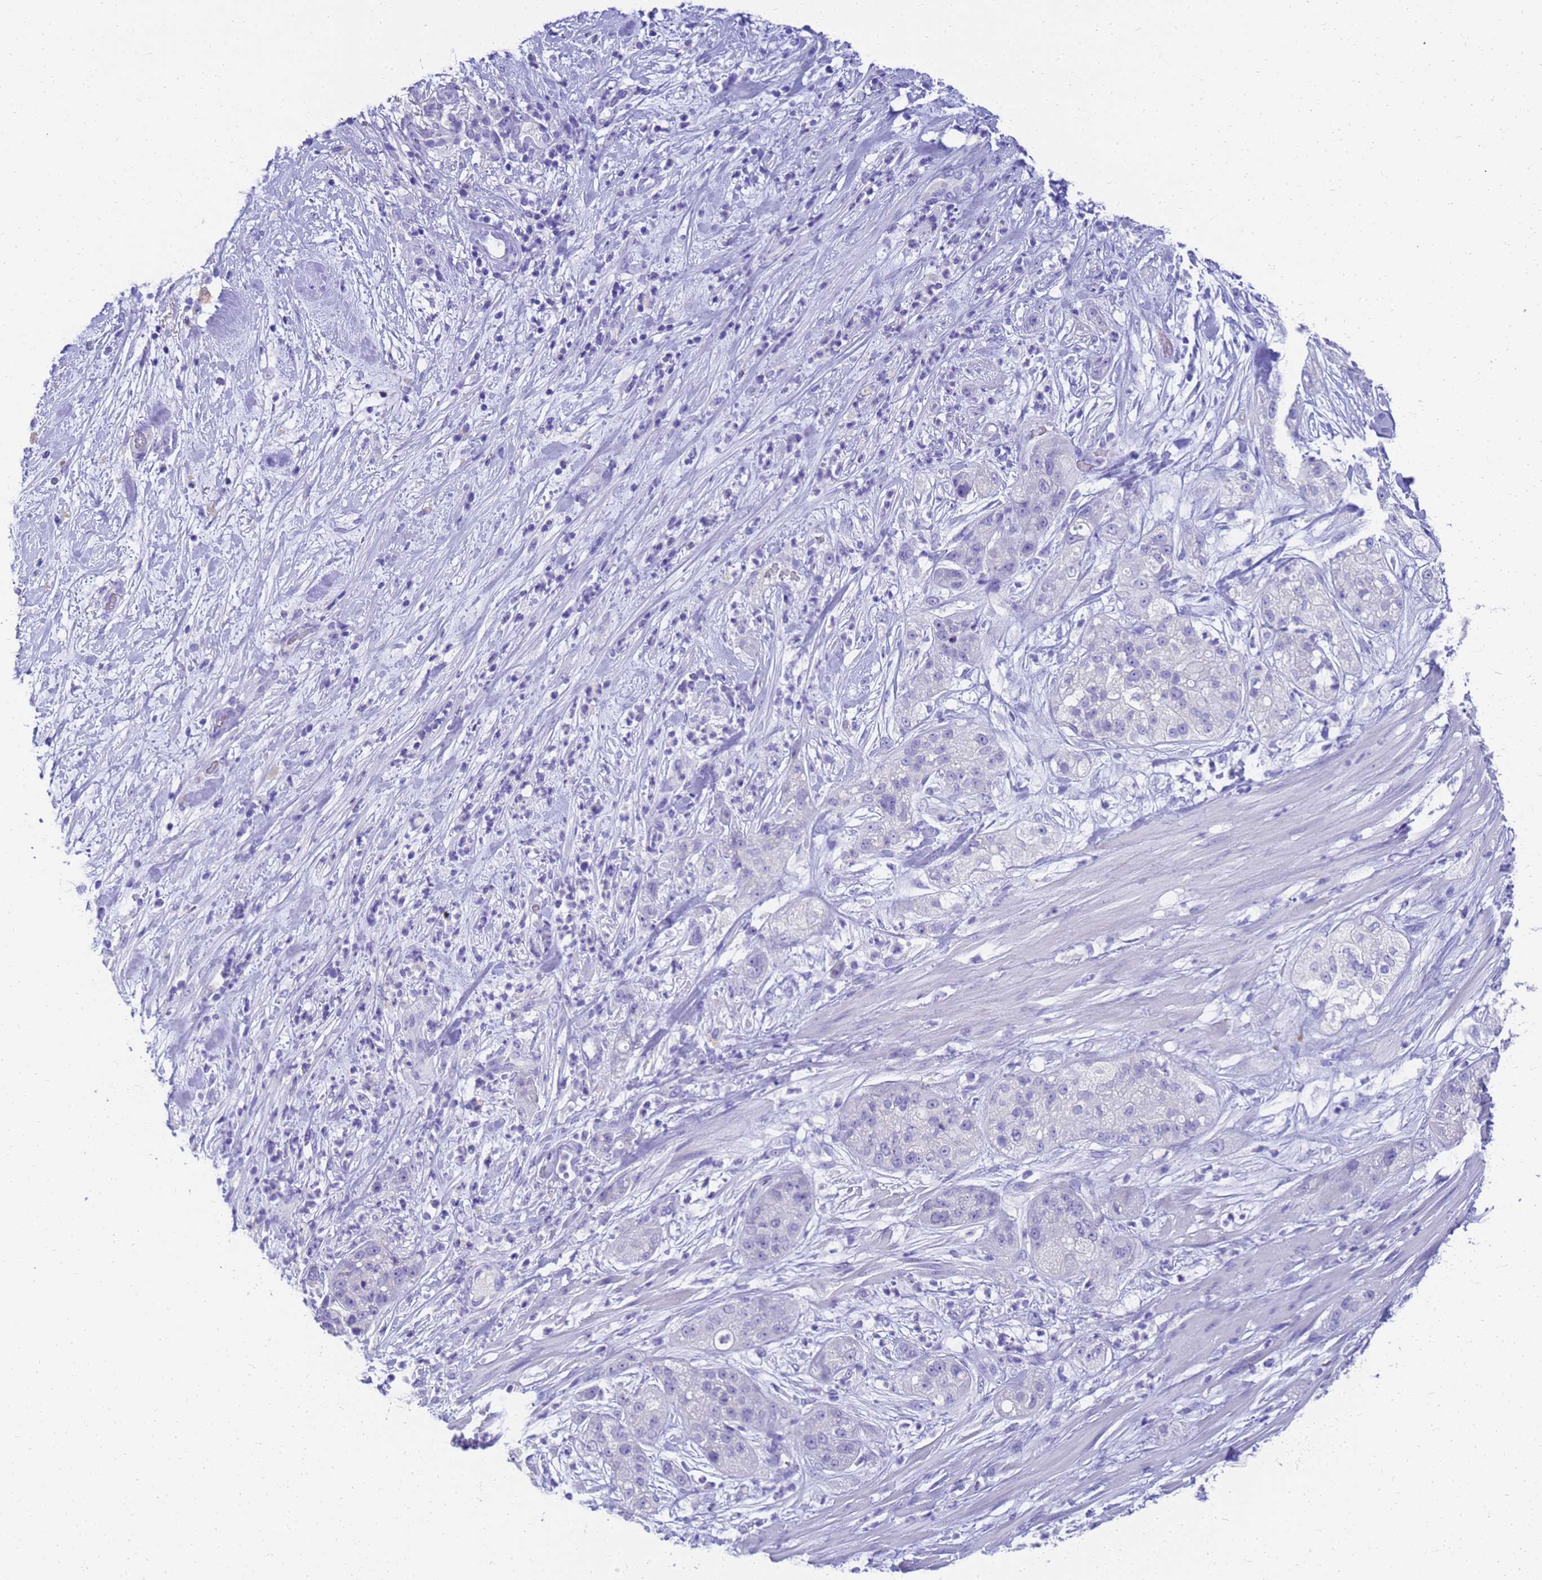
{"staining": {"intensity": "negative", "quantity": "none", "location": "none"}, "tissue": "pancreatic cancer", "cell_type": "Tumor cells", "image_type": "cancer", "snomed": [{"axis": "morphology", "description": "Adenocarcinoma, NOS"}, {"axis": "topography", "description": "Pancreas"}], "caption": "The IHC histopathology image has no significant expression in tumor cells of pancreatic cancer tissue.", "gene": "MS4A13", "patient": {"sex": "female", "age": 78}}